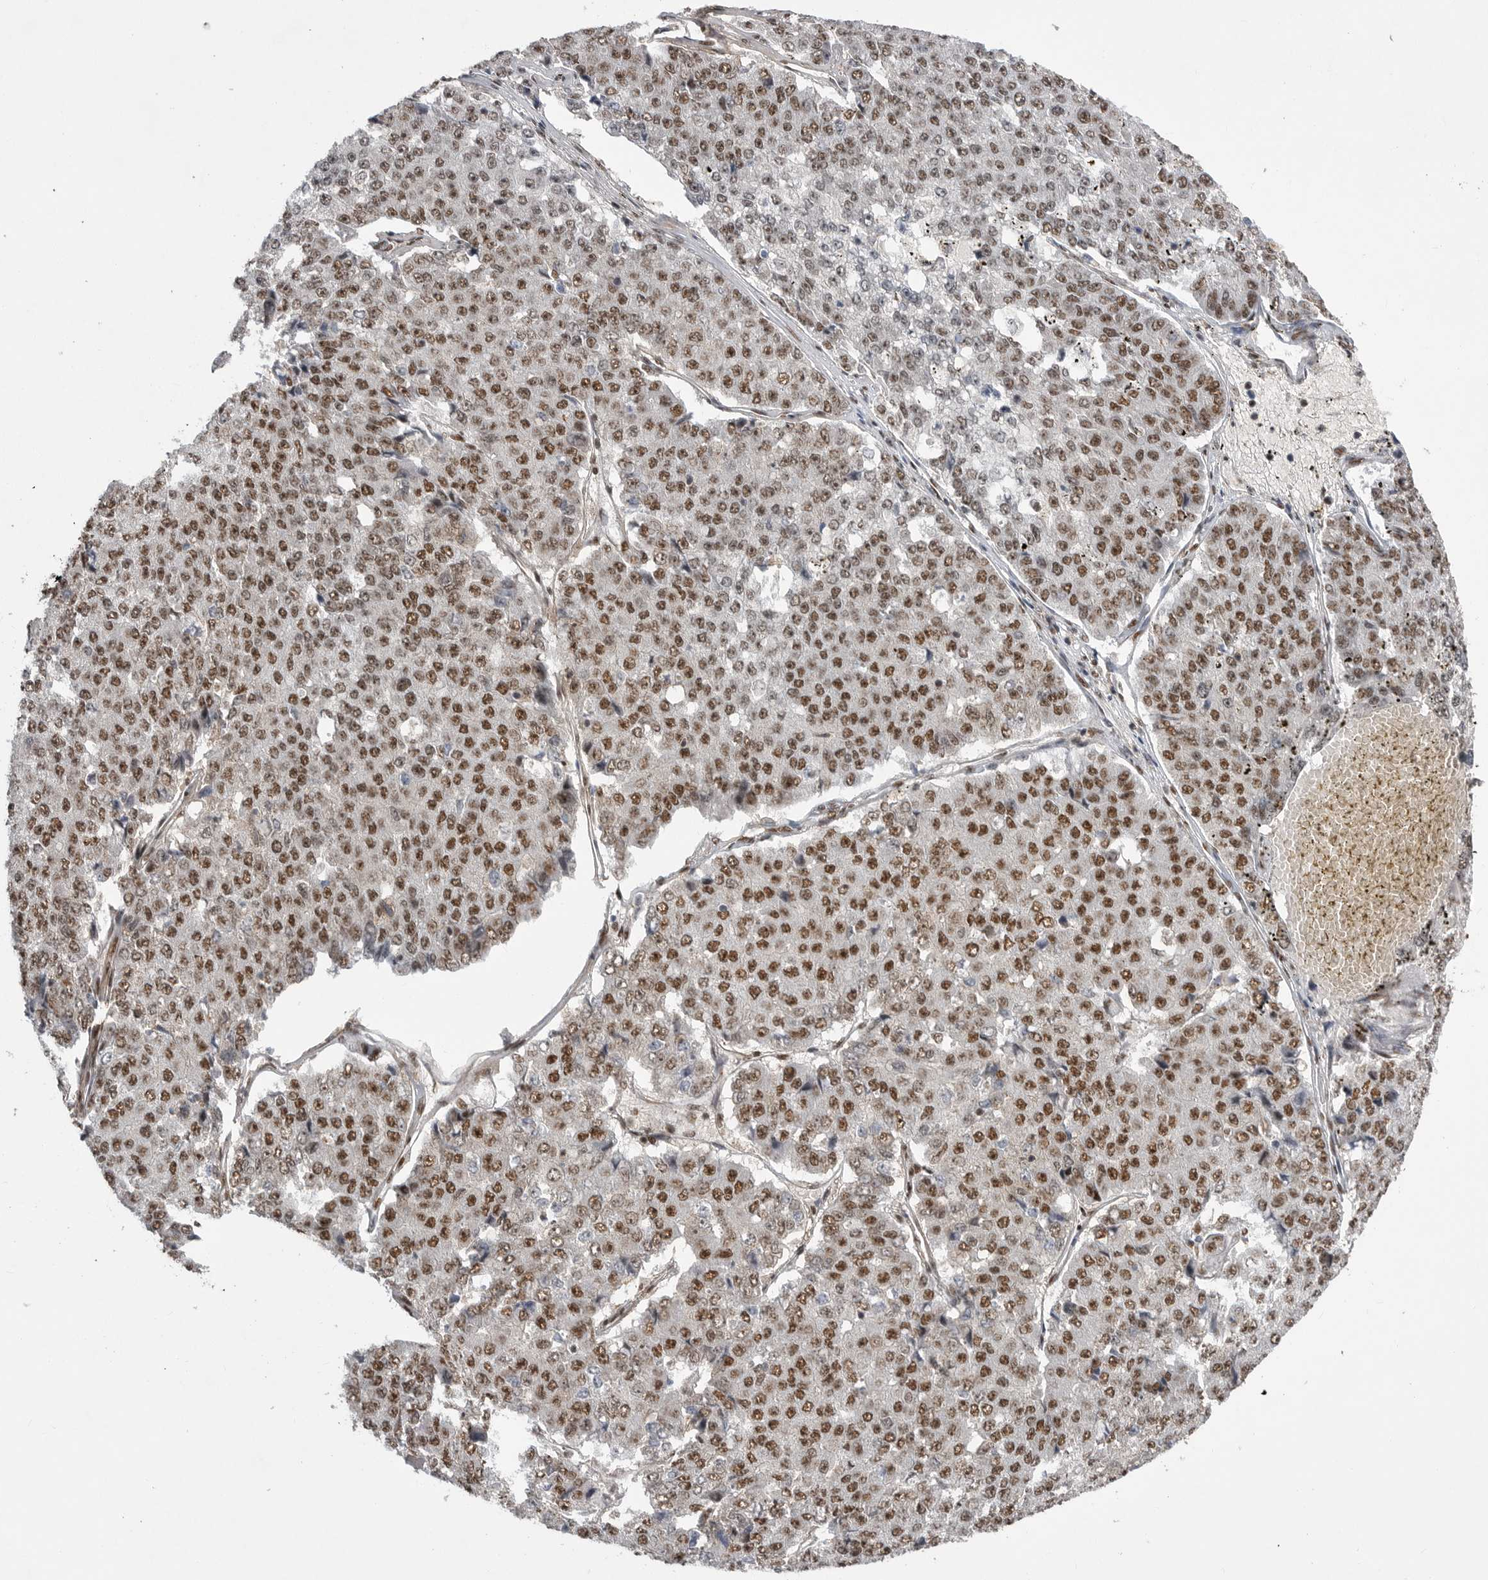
{"staining": {"intensity": "moderate", "quantity": ">75%", "location": "nuclear"}, "tissue": "pancreatic cancer", "cell_type": "Tumor cells", "image_type": "cancer", "snomed": [{"axis": "morphology", "description": "Adenocarcinoma, NOS"}, {"axis": "topography", "description": "Pancreas"}], "caption": "Moderate nuclear positivity is identified in approximately >75% of tumor cells in pancreatic adenocarcinoma. The staining was performed using DAB (3,3'-diaminobenzidine) to visualize the protein expression in brown, while the nuclei were stained in blue with hematoxylin (Magnification: 20x).", "gene": "PPP1R8", "patient": {"sex": "male", "age": 50}}